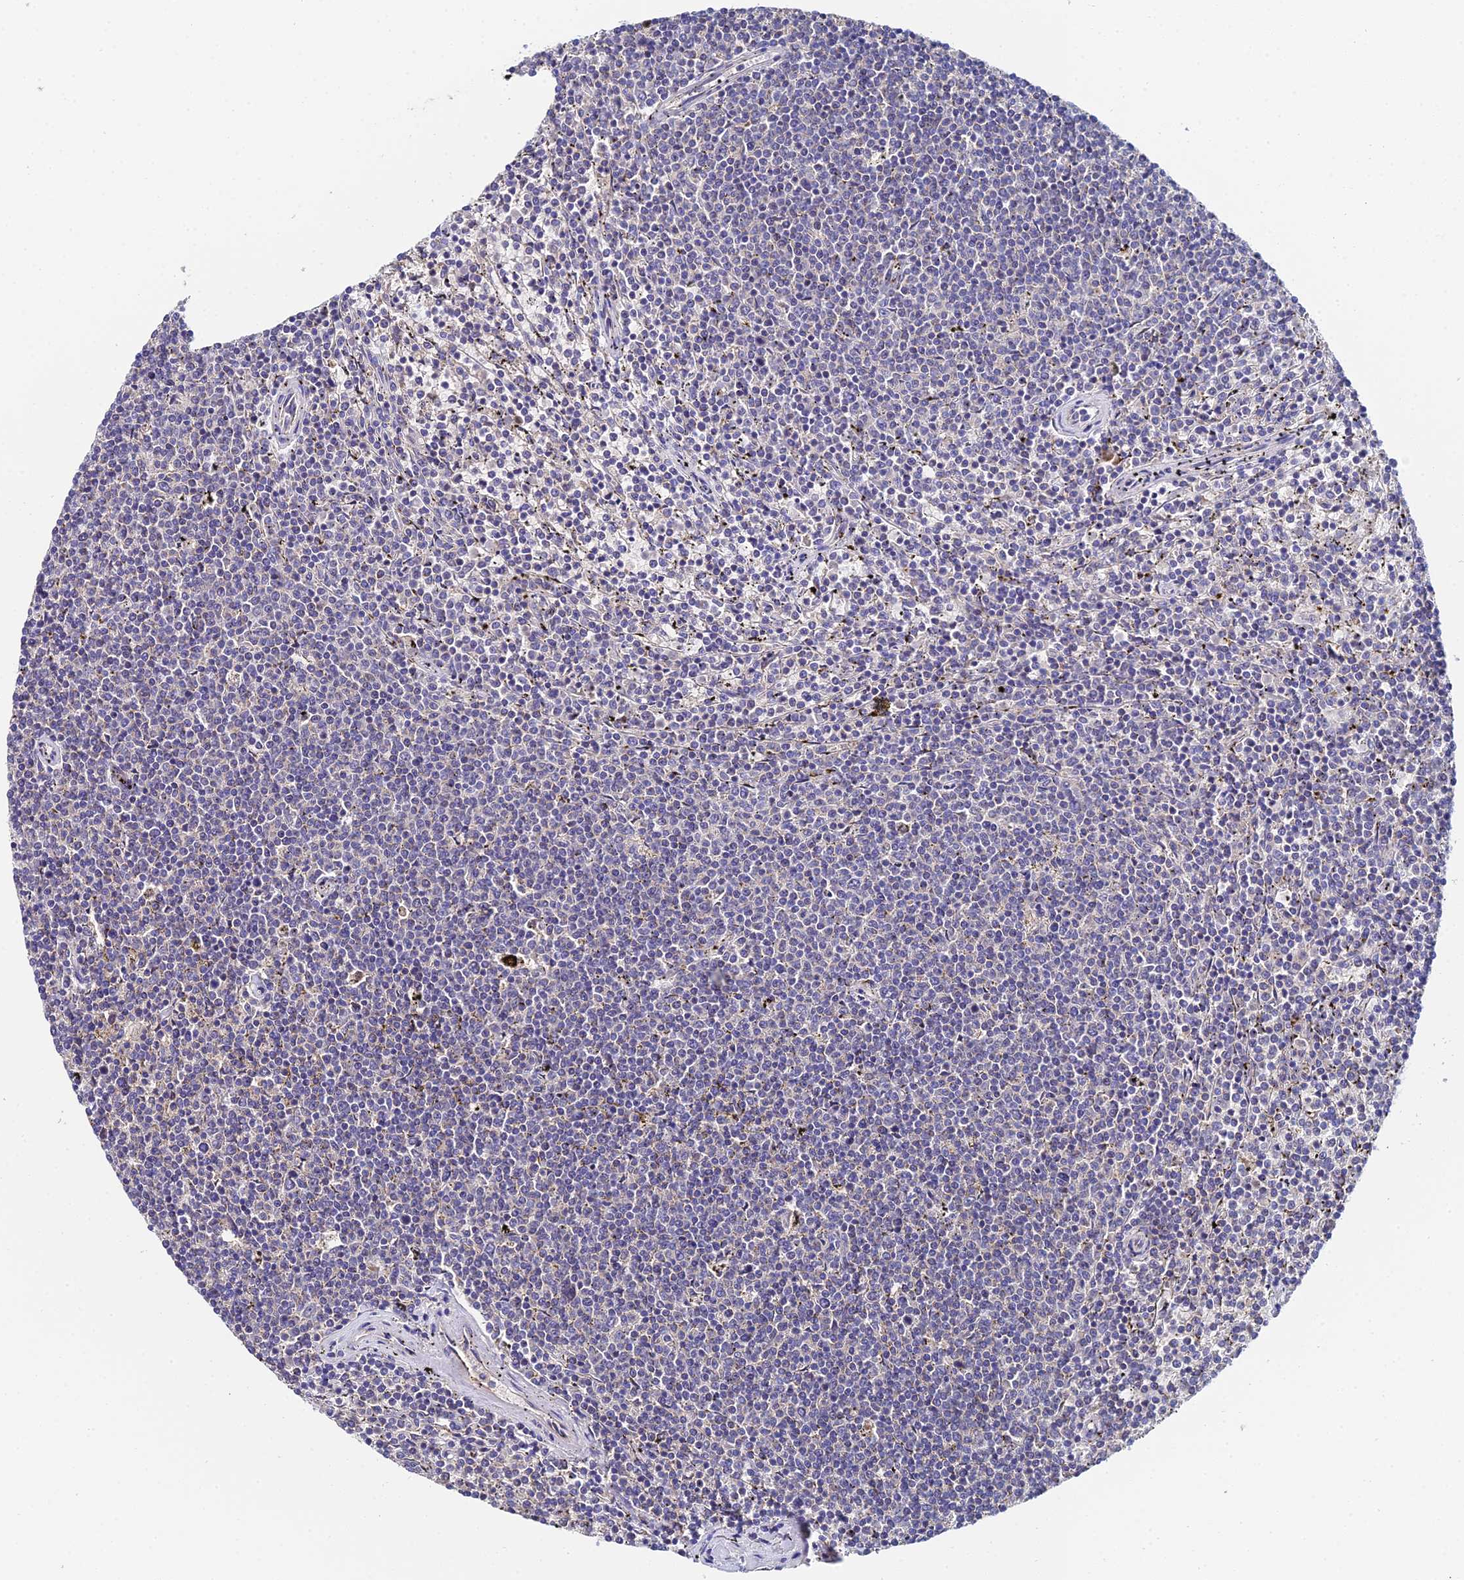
{"staining": {"intensity": "negative", "quantity": "none", "location": "none"}, "tissue": "lymphoma", "cell_type": "Tumor cells", "image_type": "cancer", "snomed": [{"axis": "morphology", "description": "Malignant lymphoma, non-Hodgkin's type, Low grade"}, {"axis": "topography", "description": "Spleen"}], "caption": "Photomicrograph shows no significant protein positivity in tumor cells of lymphoma. (DAB immunohistochemistry (IHC) with hematoxylin counter stain).", "gene": "UBE2L3", "patient": {"sex": "female", "age": 50}}